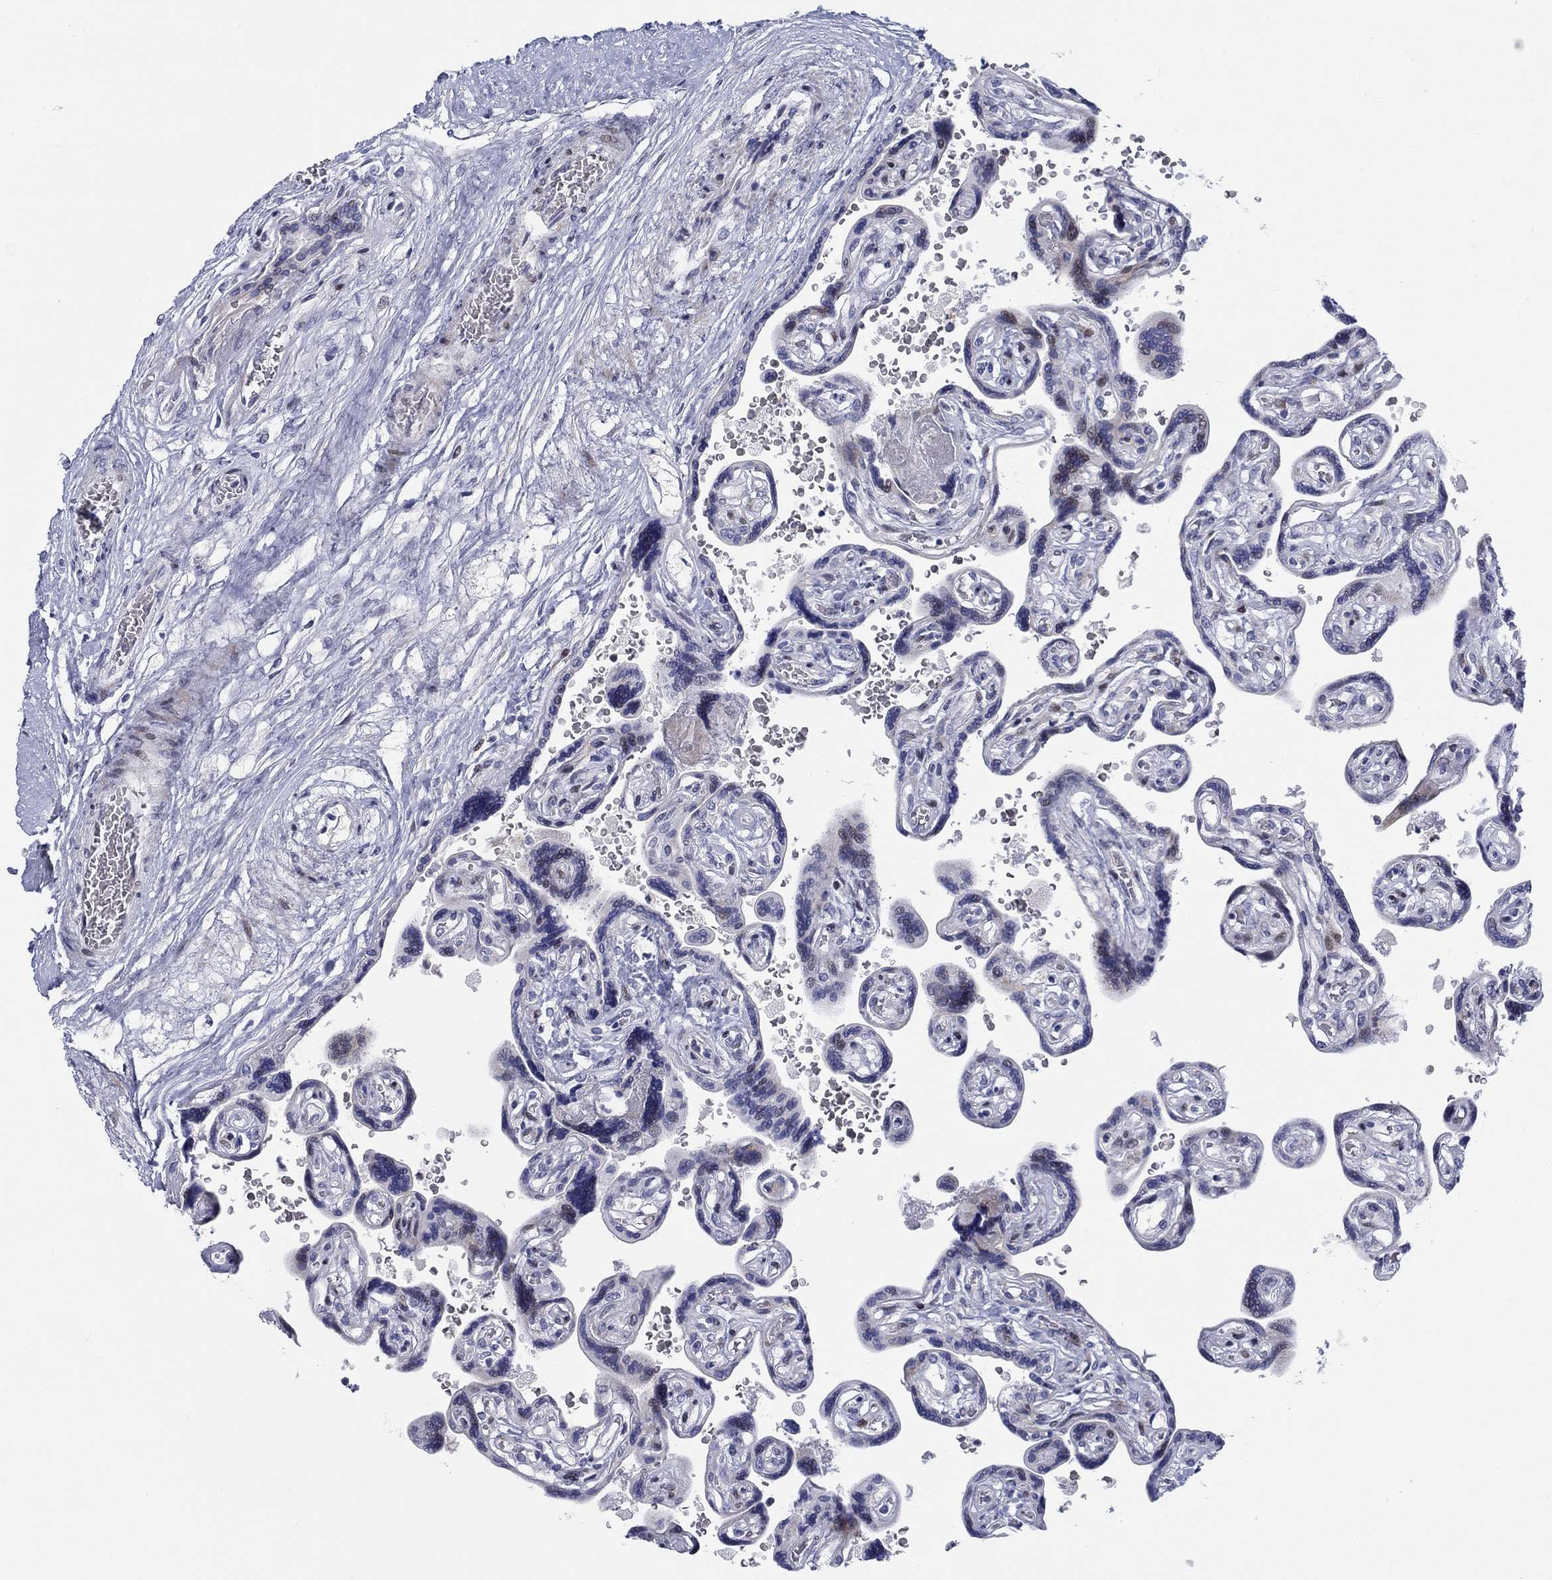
{"staining": {"intensity": "negative", "quantity": "none", "location": "none"}, "tissue": "placenta", "cell_type": "Decidual cells", "image_type": "normal", "snomed": [{"axis": "morphology", "description": "Normal tissue, NOS"}, {"axis": "topography", "description": "Placenta"}], "caption": "Benign placenta was stained to show a protein in brown. There is no significant expression in decidual cells.", "gene": "ARHGAP36", "patient": {"sex": "female", "age": 32}}